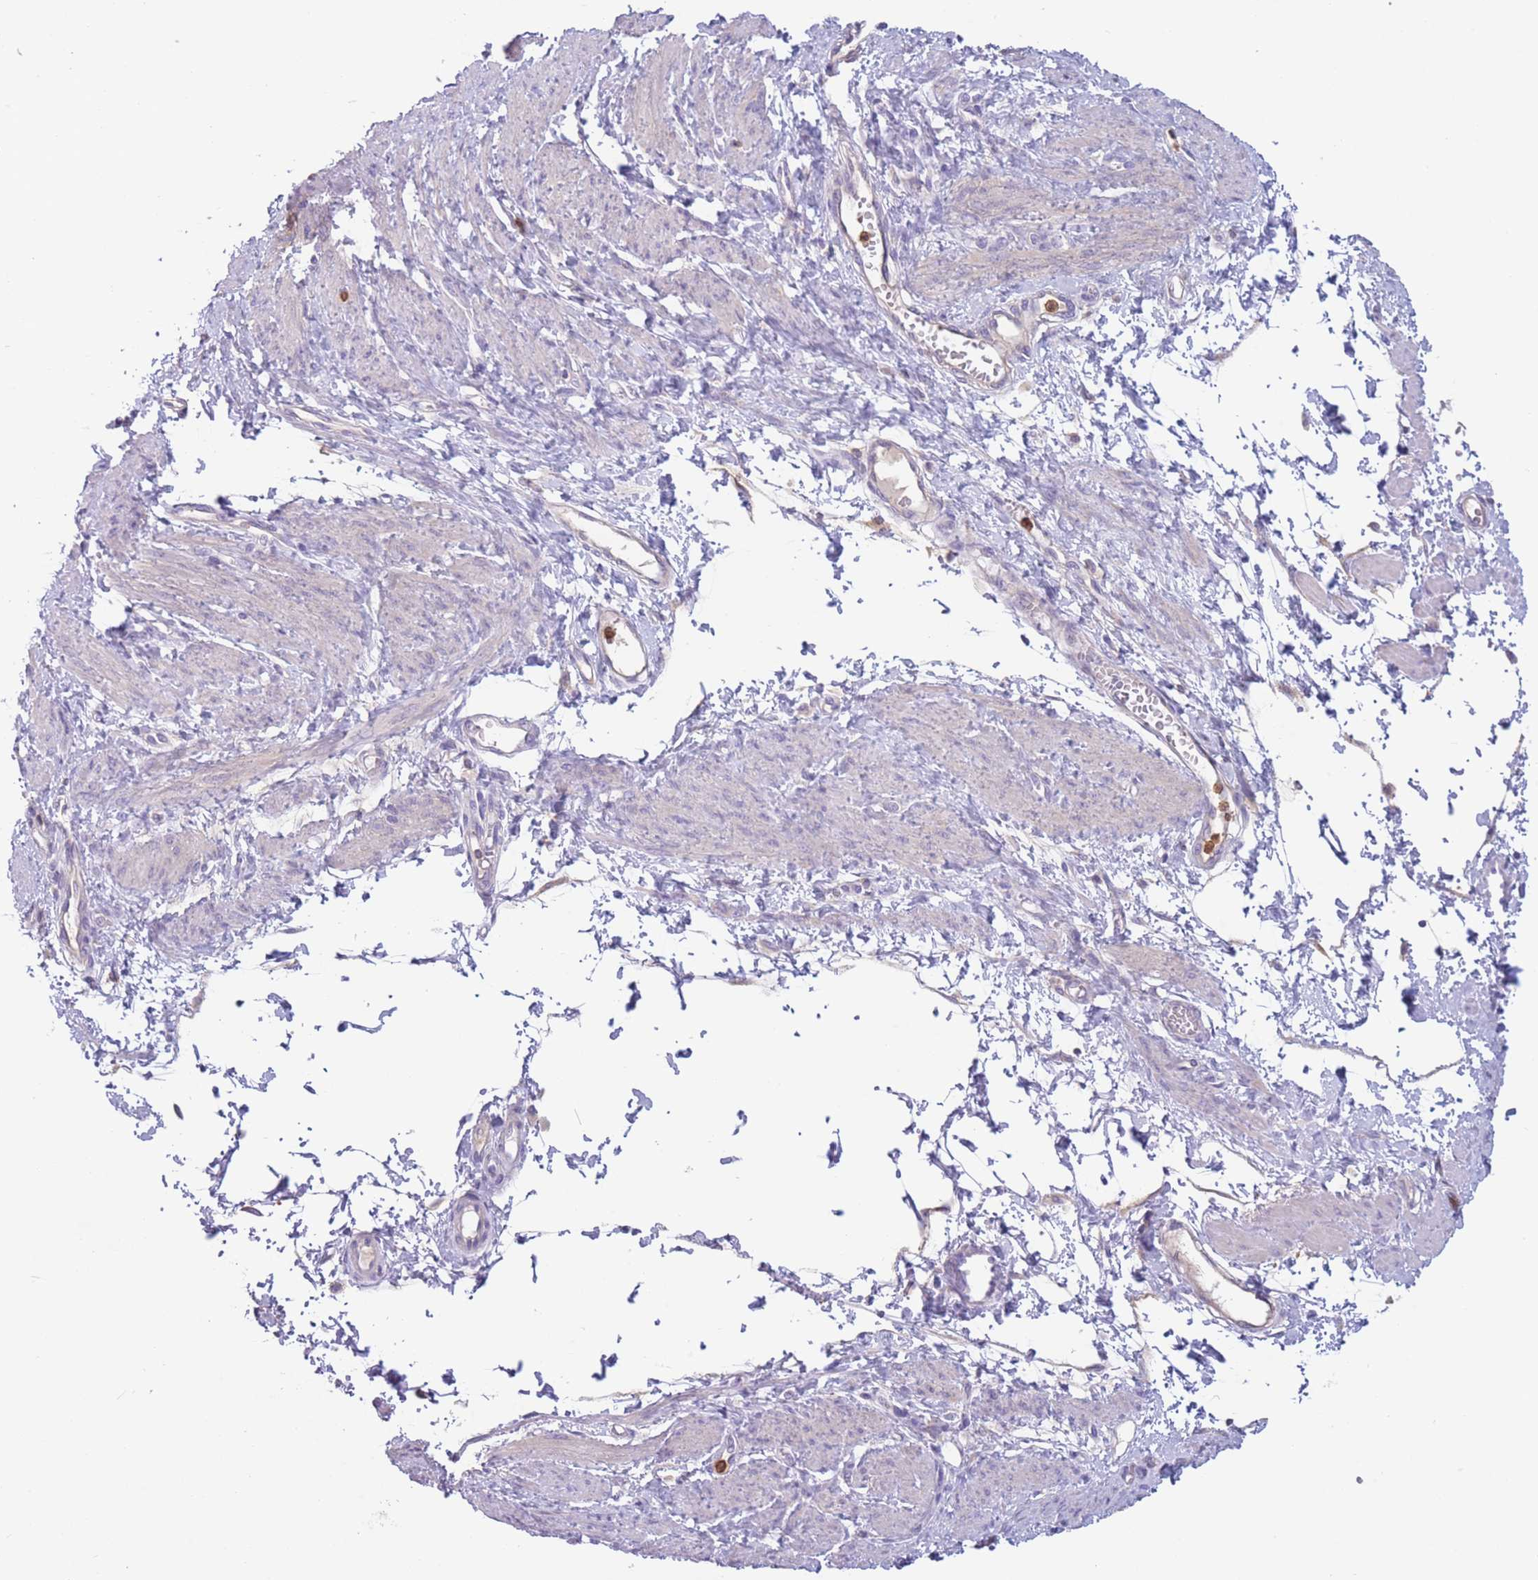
{"staining": {"intensity": "negative", "quantity": "none", "location": "none"}, "tissue": "smooth muscle", "cell_type": "Smooth muscle cells", "image_type": "normal", "snomed": [{"axis": "morphology", "description": "Normal tissue, NOS"}, {"axis": "topography", "description": "Smooth muscle"}, {"axis": "topography", "description": "Uterus"}], "caption": "Immunohistochemical staining of normal smooth muscle displays no significant staining in smooth muscle cells.", "gene": "ST3GAL4", "patient": {"sex": "female", "age": 39}}